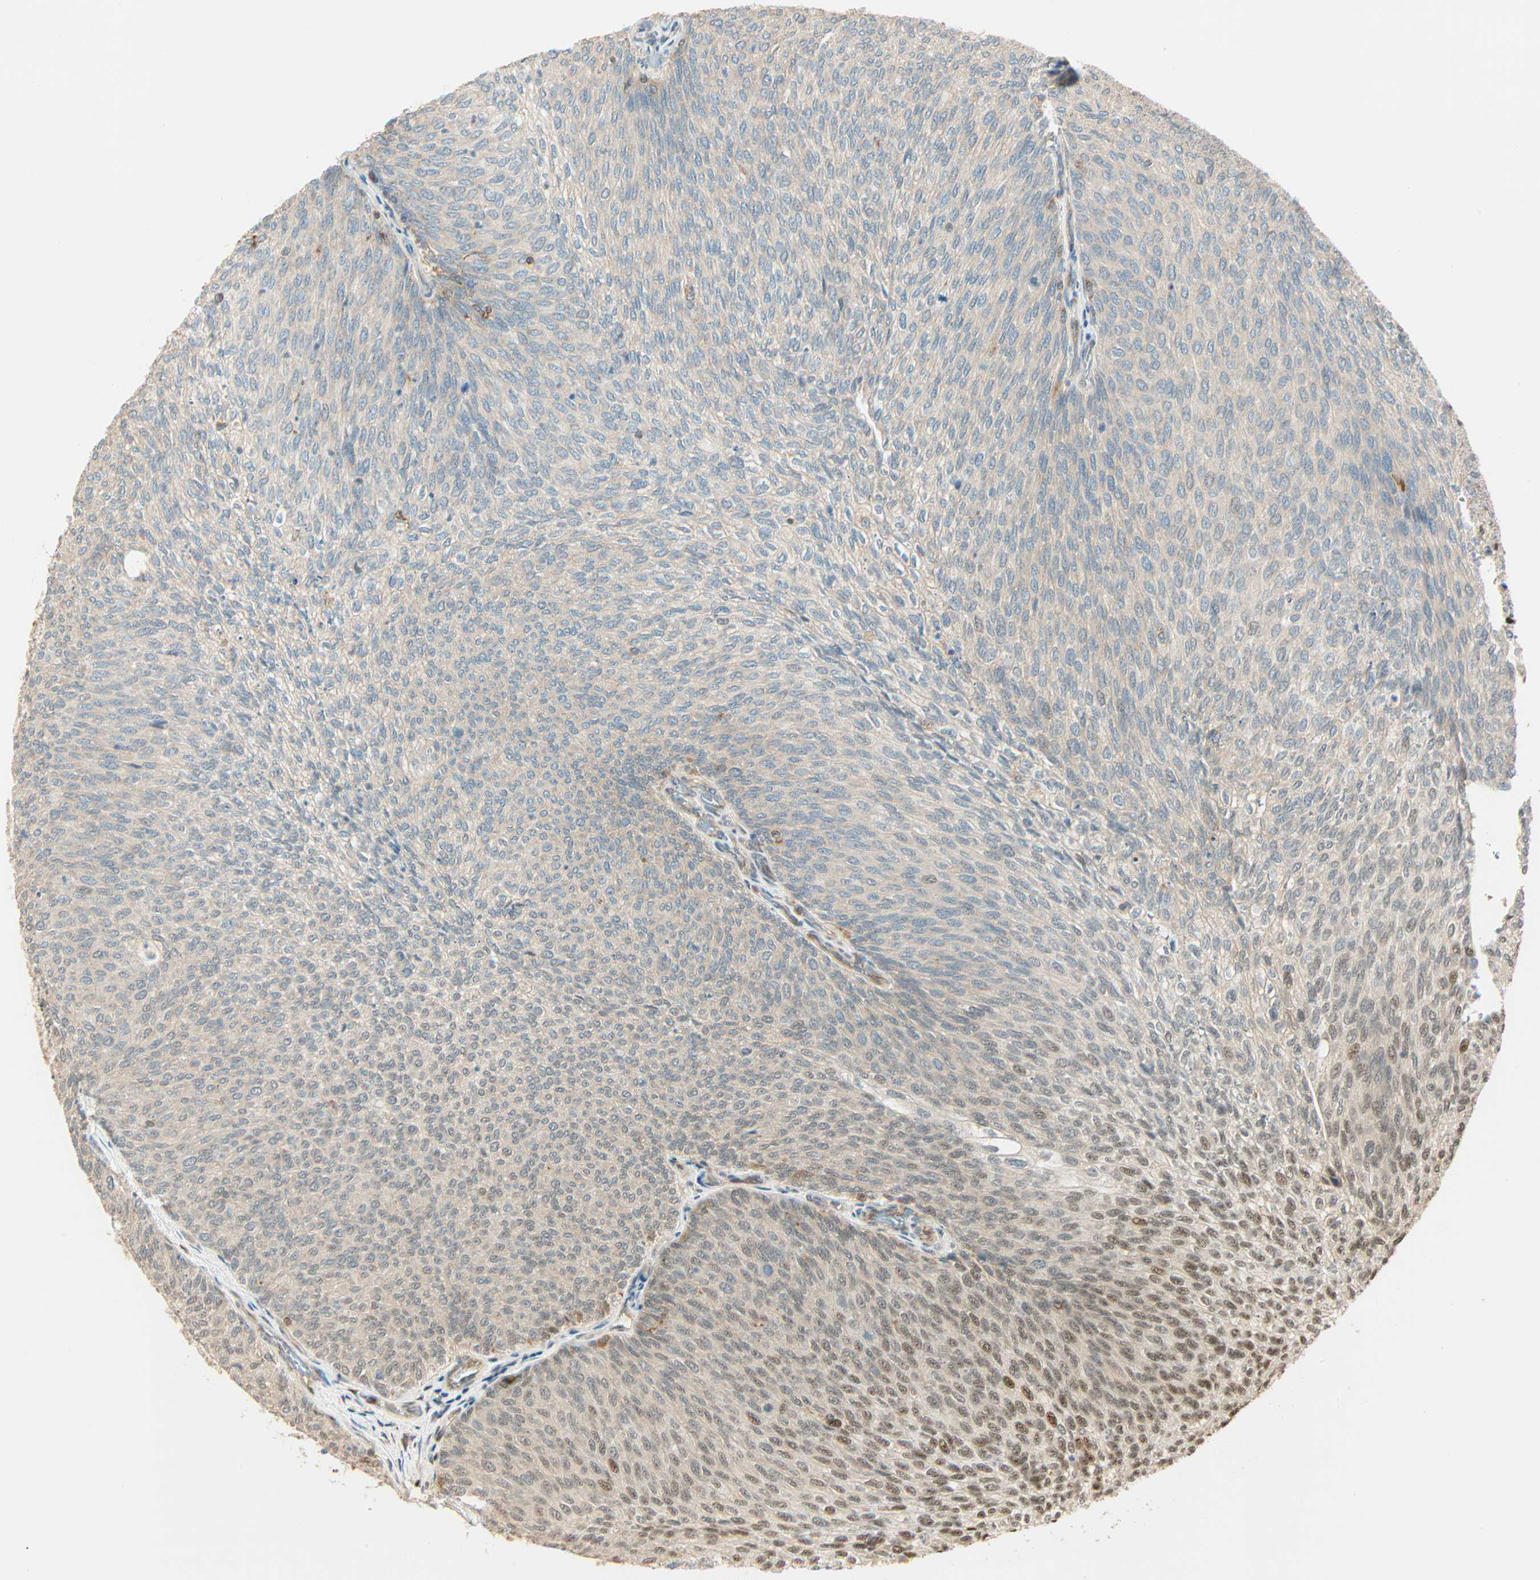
{"staining": {"intensity": "weak", "quantity": ">75%", "location": "cytoplasmic/membranous"}, "tissue": "urothelial cancer", "cell_type": "Tumor cells", "image_type": "cancer", "snomed": [{"axis": "morphology", "description": "Urothelial carcinoma, Low grade"}, {"axis": "topography", "description": "Urinary bladder"}], "caption": "Immunohistochemical staining of urothelial carcinoma (low-grade) shows weak cytoplasmic/membranous protein positivity in approximately >75% of tumor cells. The protein is shown in brown color, while the nuclei are stained blue.", "gene": "PNPLA6", "patient": {"sex": "female", "age": 79}}